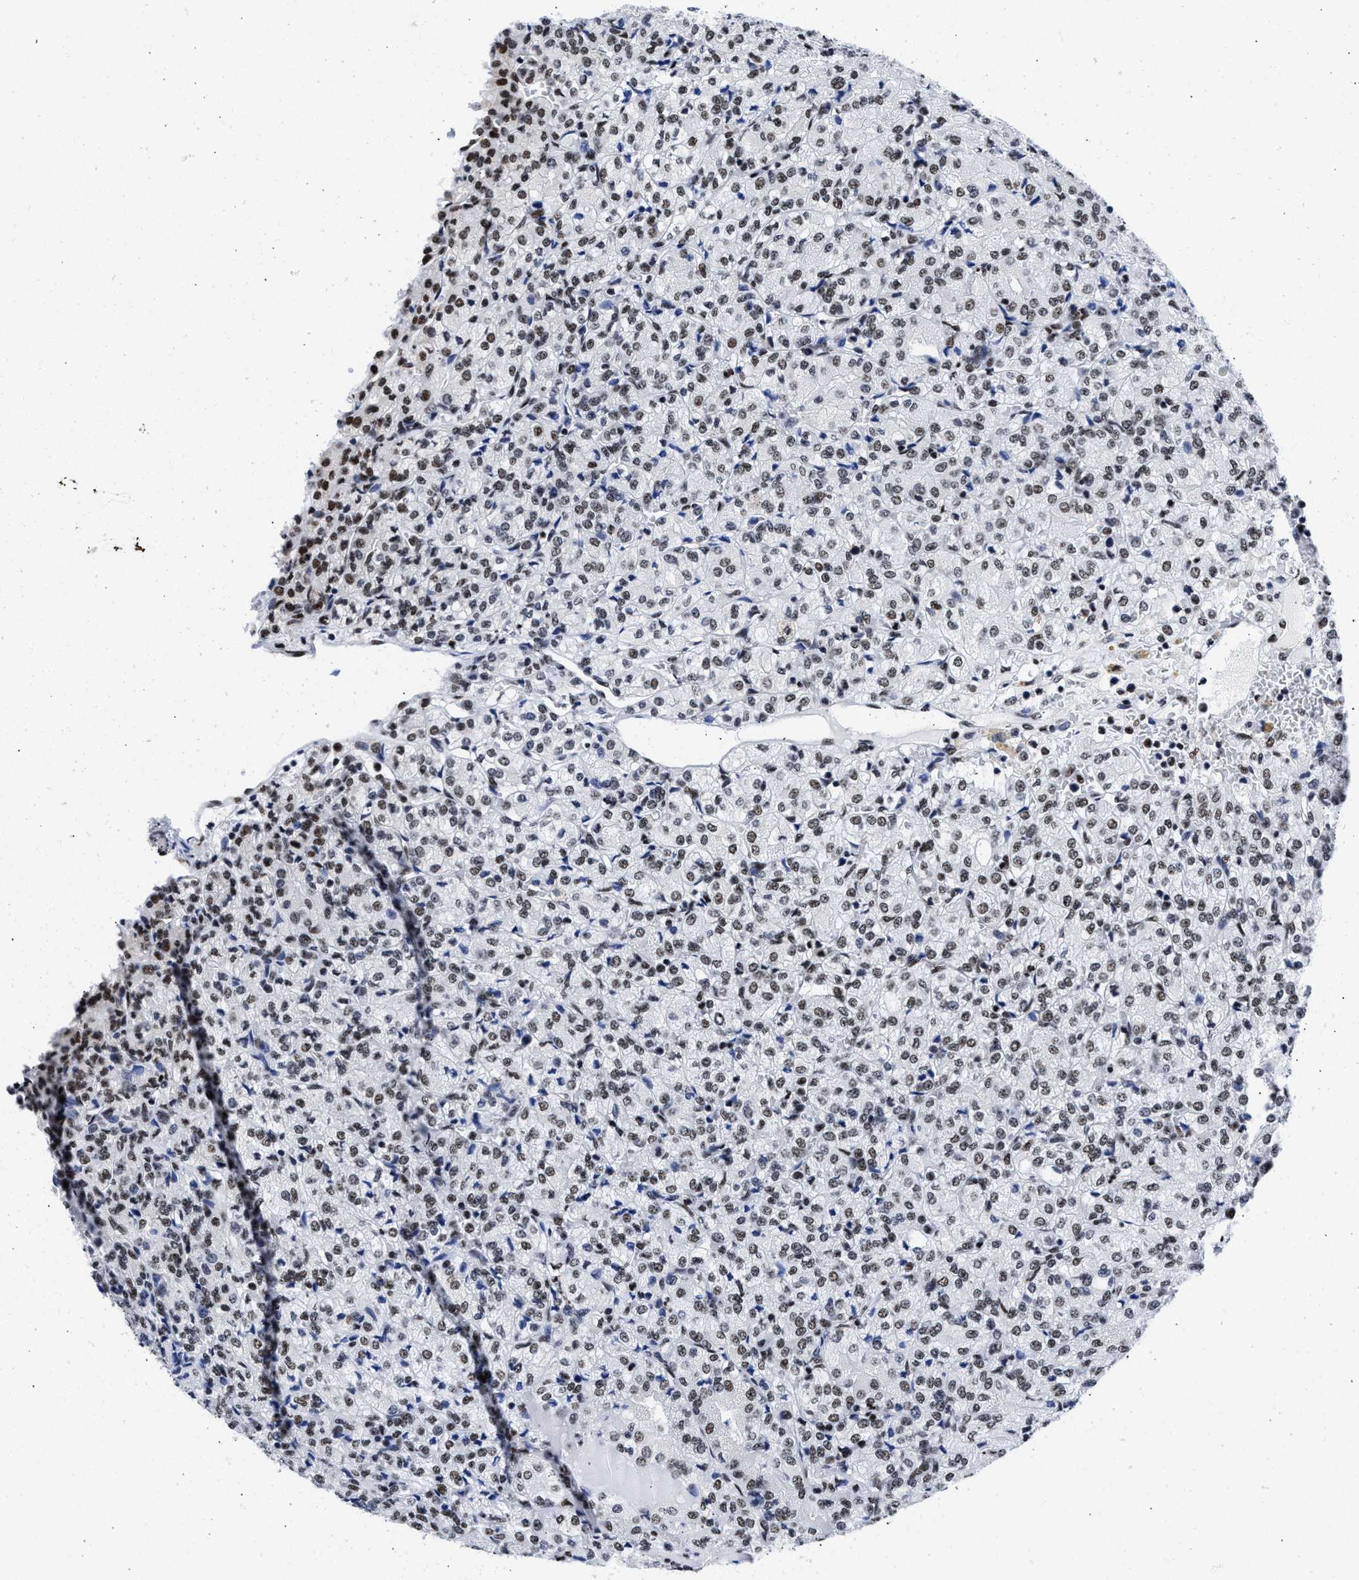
{"staining": {"intensity": "moderate", "quantity": ">75%", "location": "nuclear"}, "tissue": "renal cancer", "cell_type": "Tumor cells", "image_type": "cancer", "snomed": [{"axis": "morphology", "description": "Adenocarcinoma, NOS"}, {"axis": "topography", "description": "Kidney"}], "caption": "Tumor cells demonstrate moderate nuclear expression in about >75% of cells in adenocarcinoma (renal). The protein of interest is shown in brown color, while the nuclei are stained blue.", "gene": "RBM8A", "patient": {"sex": "male", "age": 77}}